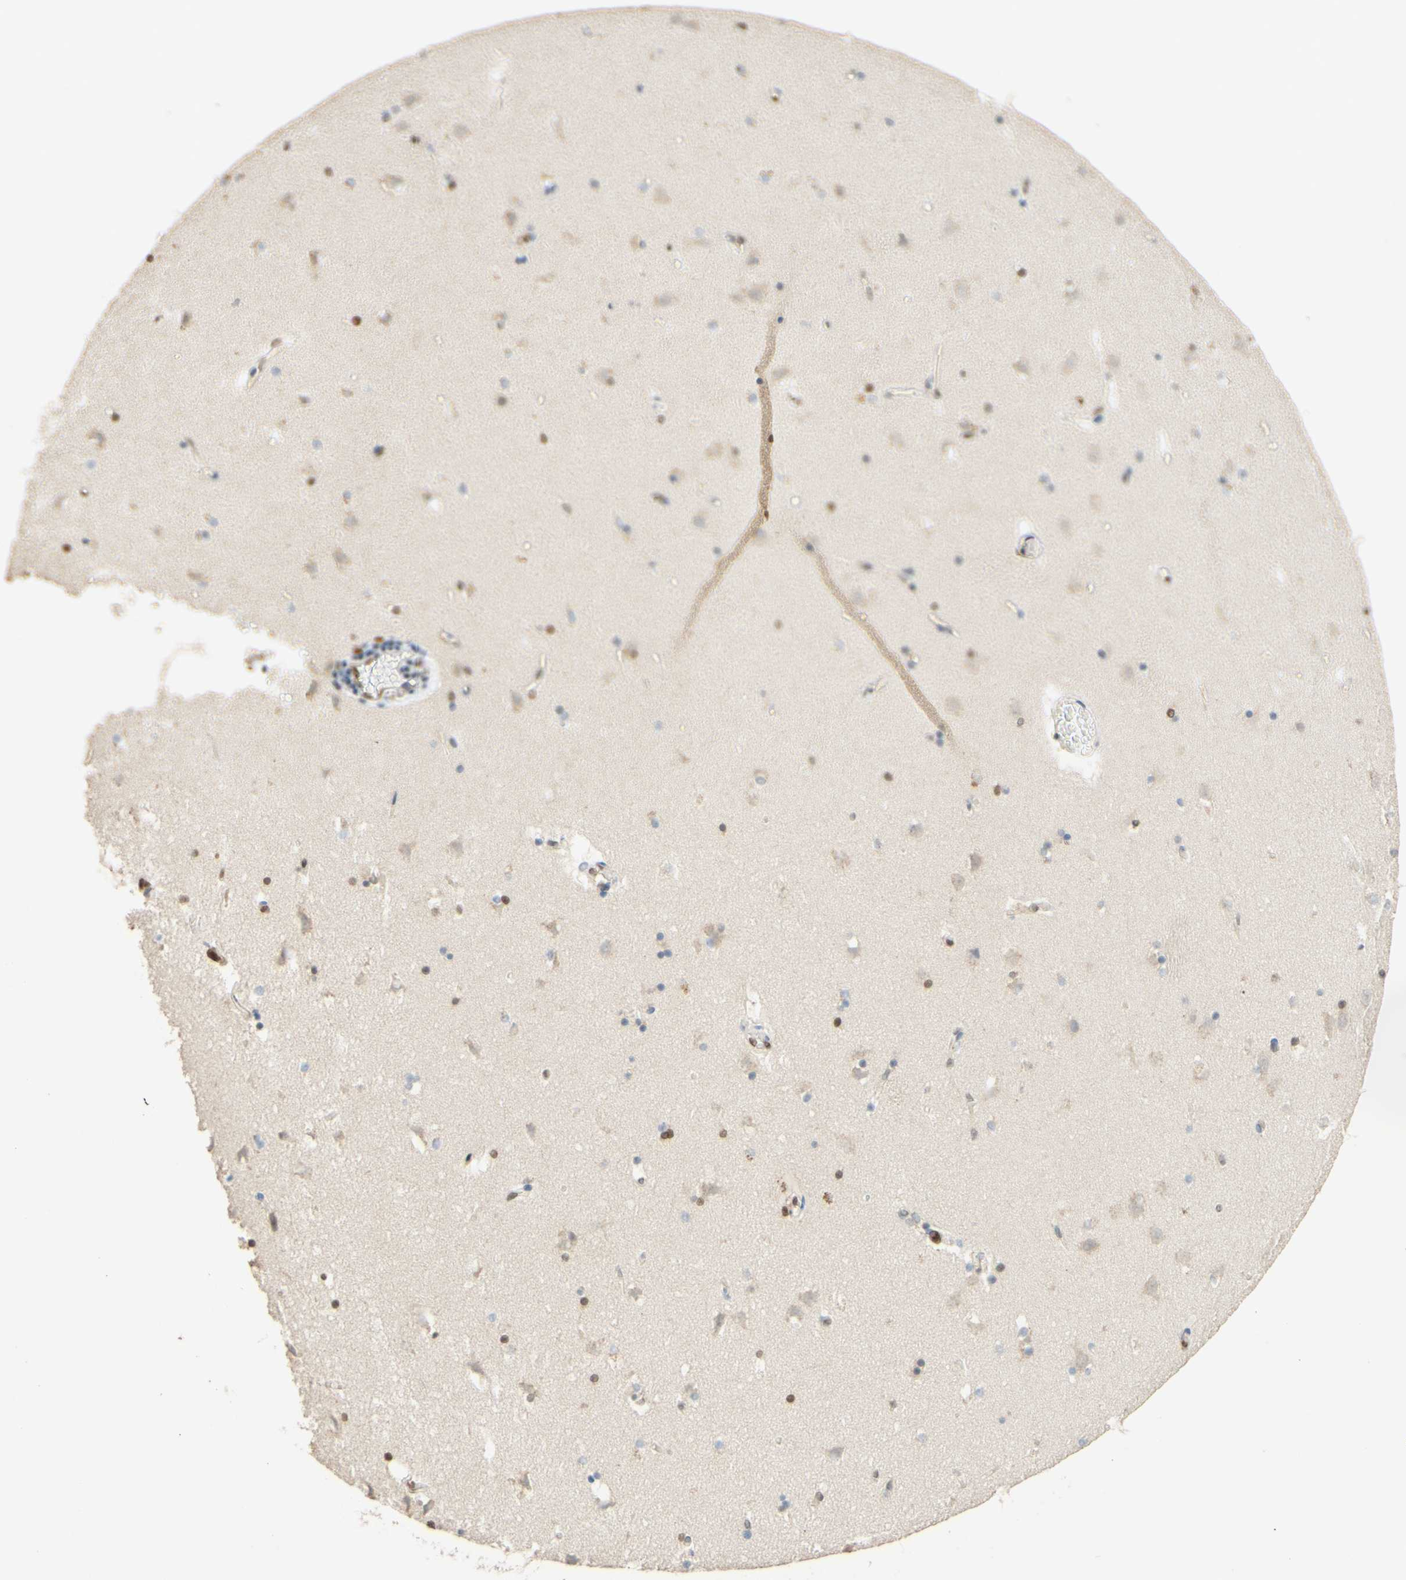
{"staining": {"intensity": "weak", "quantity": "25%-75%", "location": "nuclear"}, "tissue": "caudate", "cell_type": "Glial cells", "image_type": "normal", "snomed": [{"axis": "morphology", "description": "Normal tissue, NOS"}, {"axis": "topography", "description": "Lateral ventricle wall"}], "caption": "IHC of normal human caudate demonstrates low levels of weak nuclear expression in about 25%-75% of glial cells.", "gene": "POLB", "patient": {"sex": "male", "age": 45}}